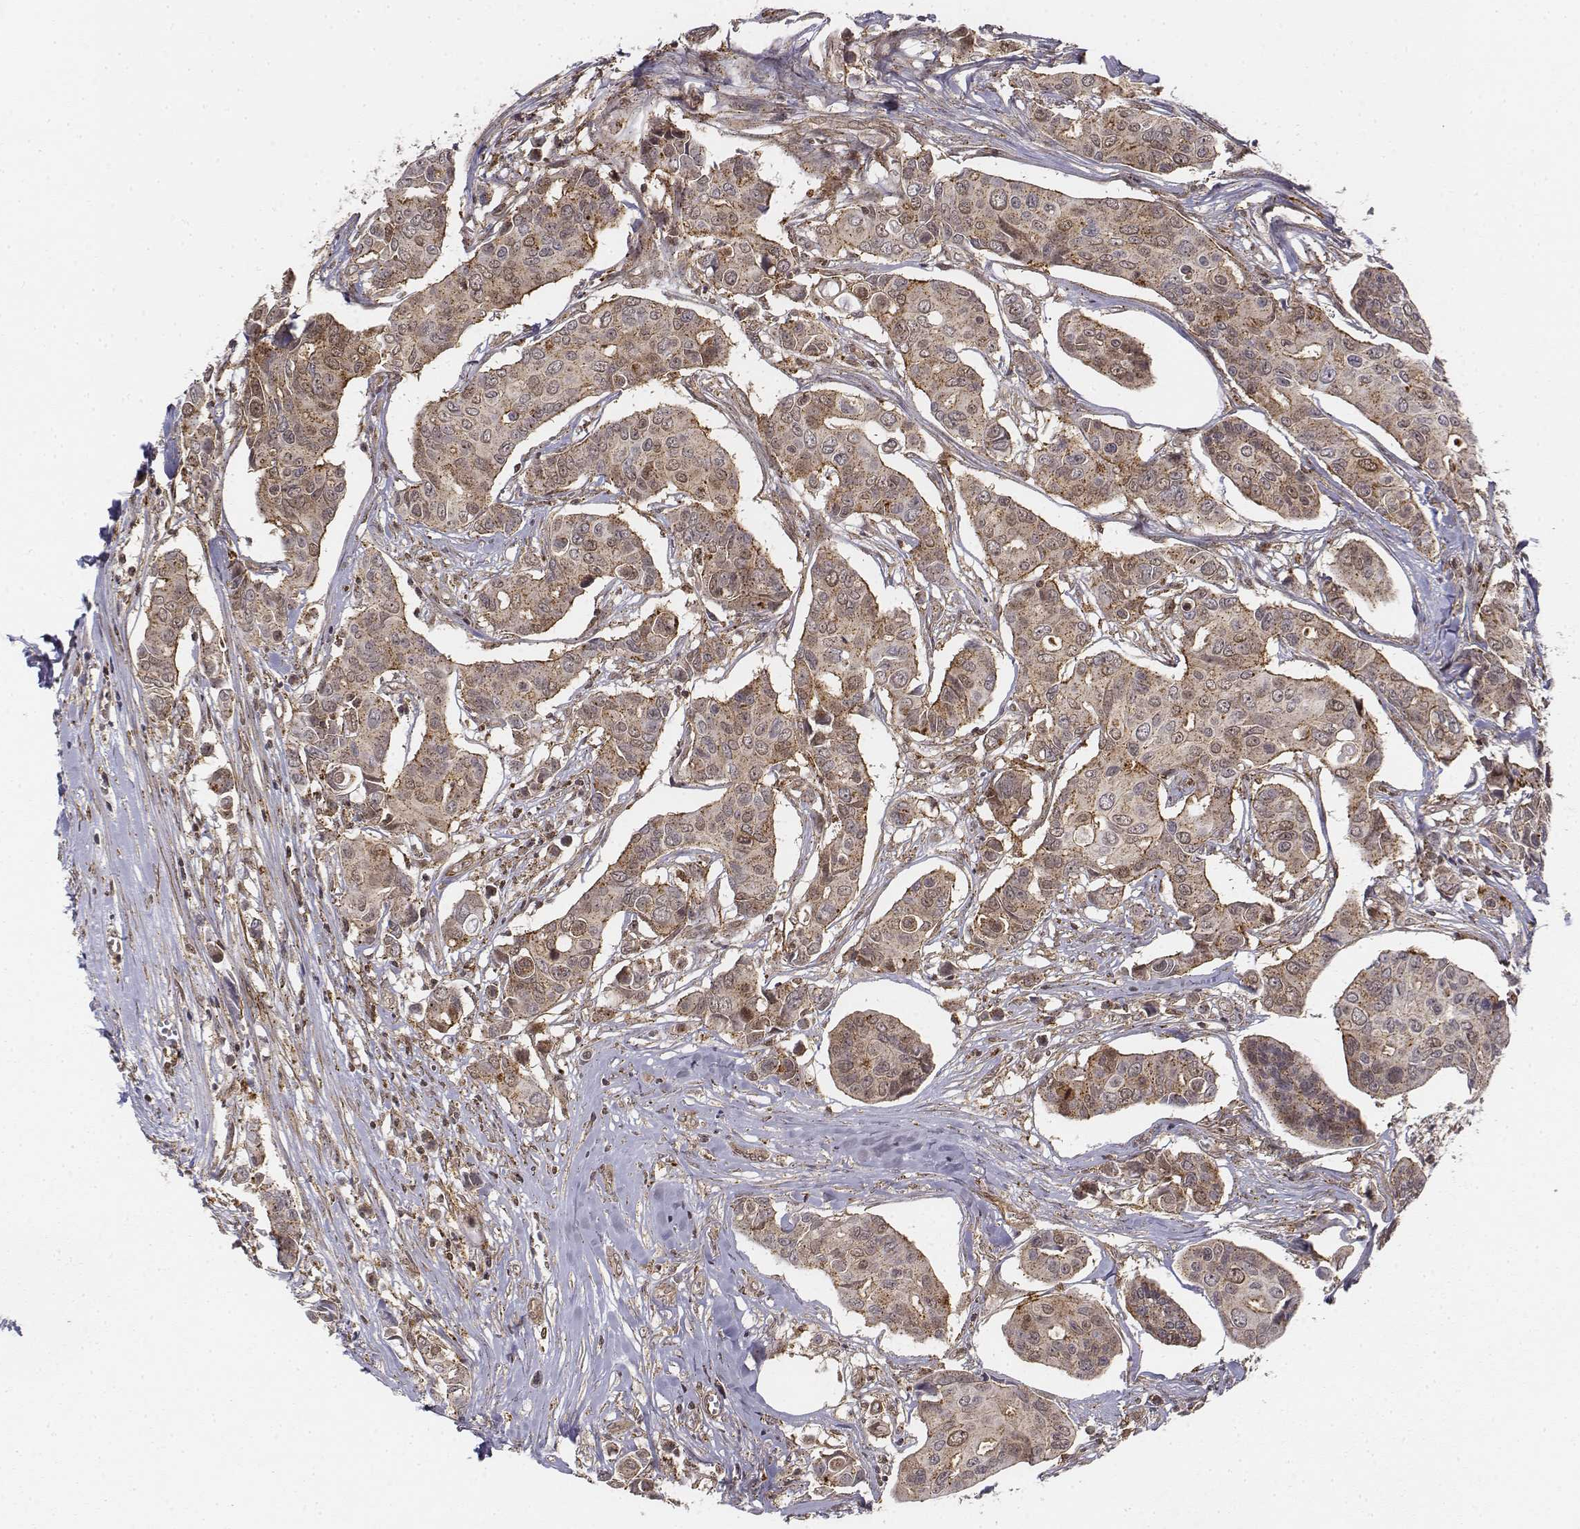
{"staining": {"intensity": "moderate", "quantity": "25%-75%", "location": "cytoplasmic/membranous"}, "tissue": "breast cancer", "cell_type": "Tumor cells", "image_type": "cancer", "snomed": [{"axis": "morphology", "description": "Duct carcinoma"}, {"axis": "topography", "description": "Breast"}], "caption": "An immunohistochemistry (IHC) photomicrograph of neoplastic tissue is shown. Protein staining in brown labels moderate cytoplasmic/membranous positivity in intraductal carcinoma (breast) within tumor cells.", "gene": "ZFYVE19", "patient": {"sex": "female", "age": 54}}